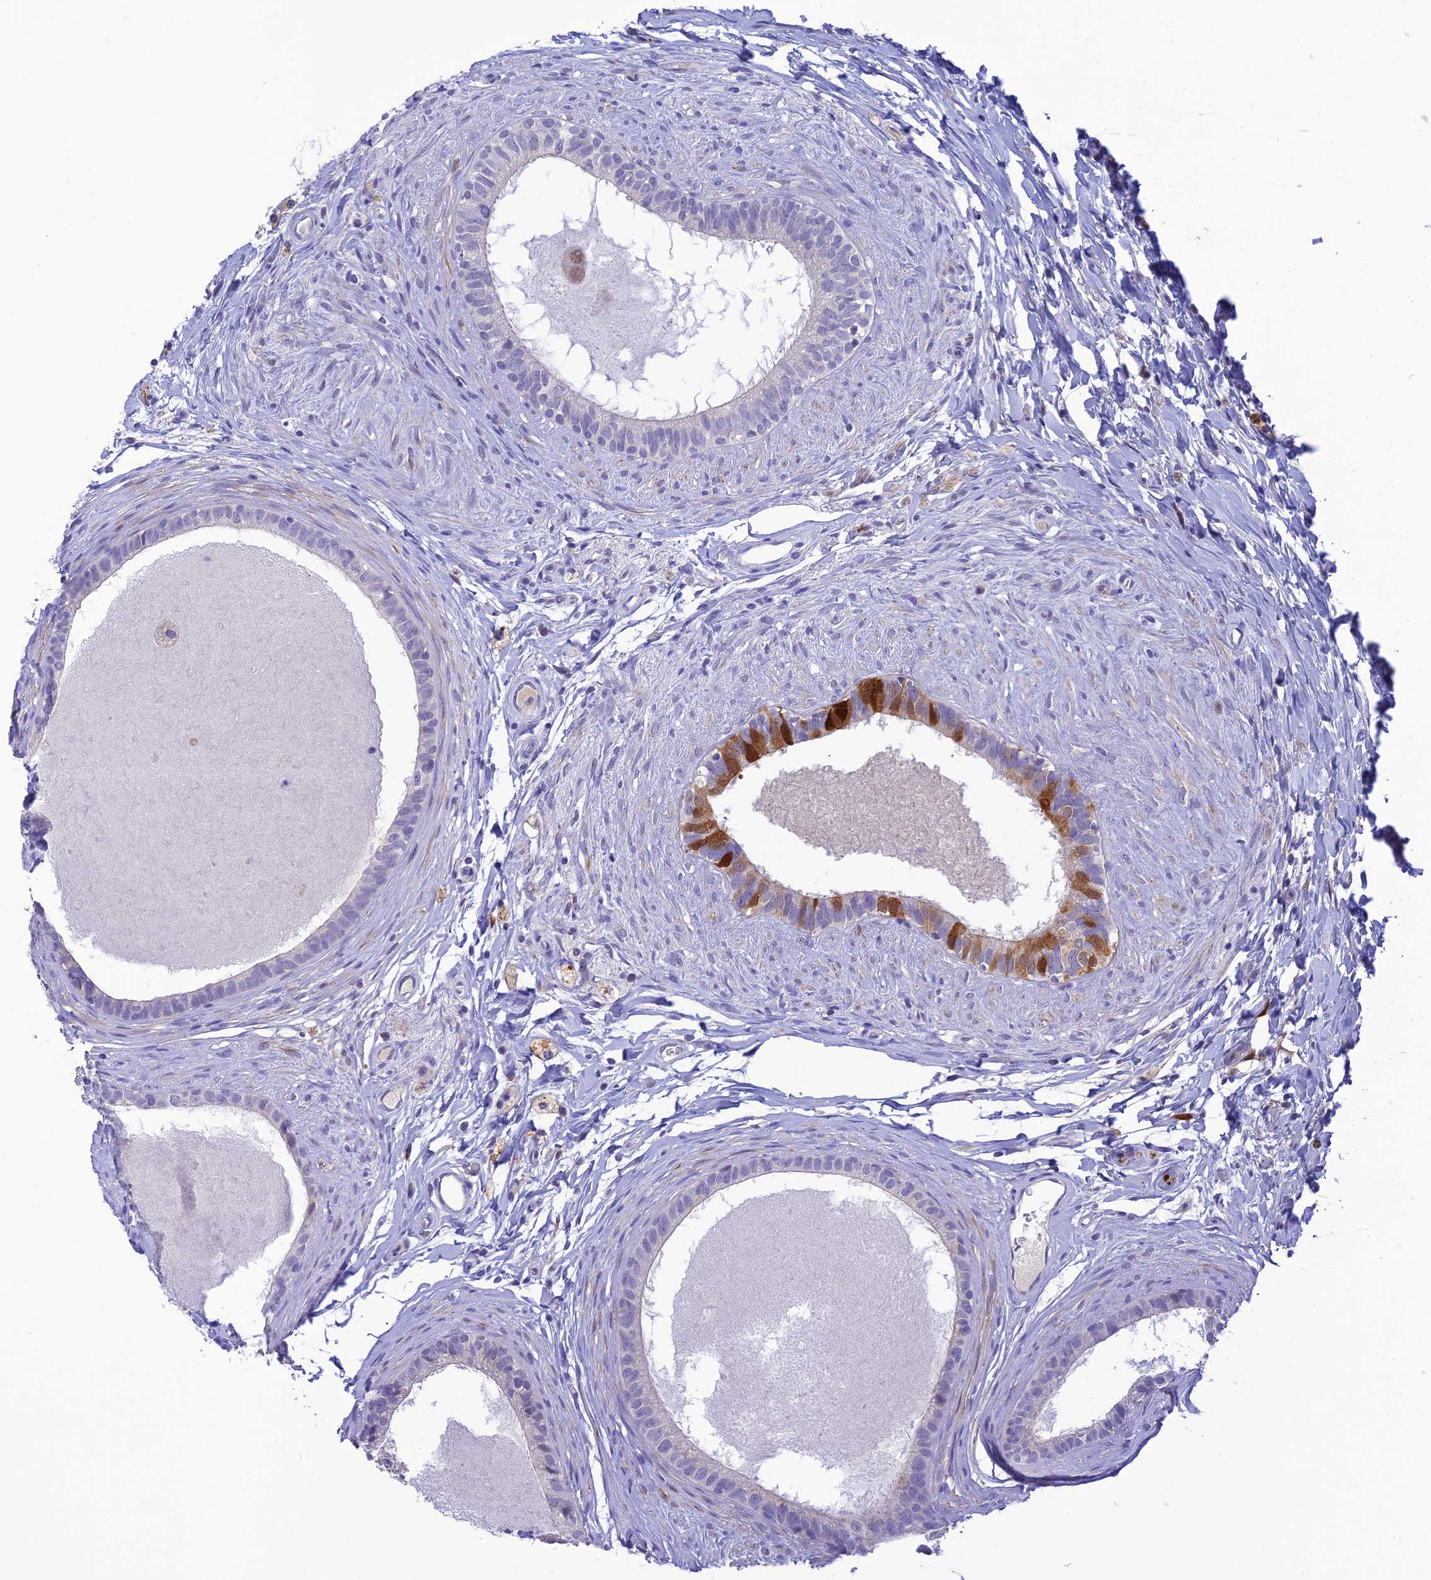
{"staining": {"intensity": "strong", "quantity": "<25%", "location": "cytoplasmic/membranous"}, "tissue": "epididymis", "cell_type": "Glandular cells", "image_type": "normal", "snomed": [{"axis": "morphology", "description": "Normal tissue, NOS"}, {"axis": "topography", "description": "Epididymis"}], "caption": "The photomicrograph shows staining of normal epididymis, revealing strong cytoplasmic/membranous protein positivity (brown color) within glandular cells. Nuclei are stained in blue.", "gene": "XPO7", "patient": {"sex": "male", "age": 80}}